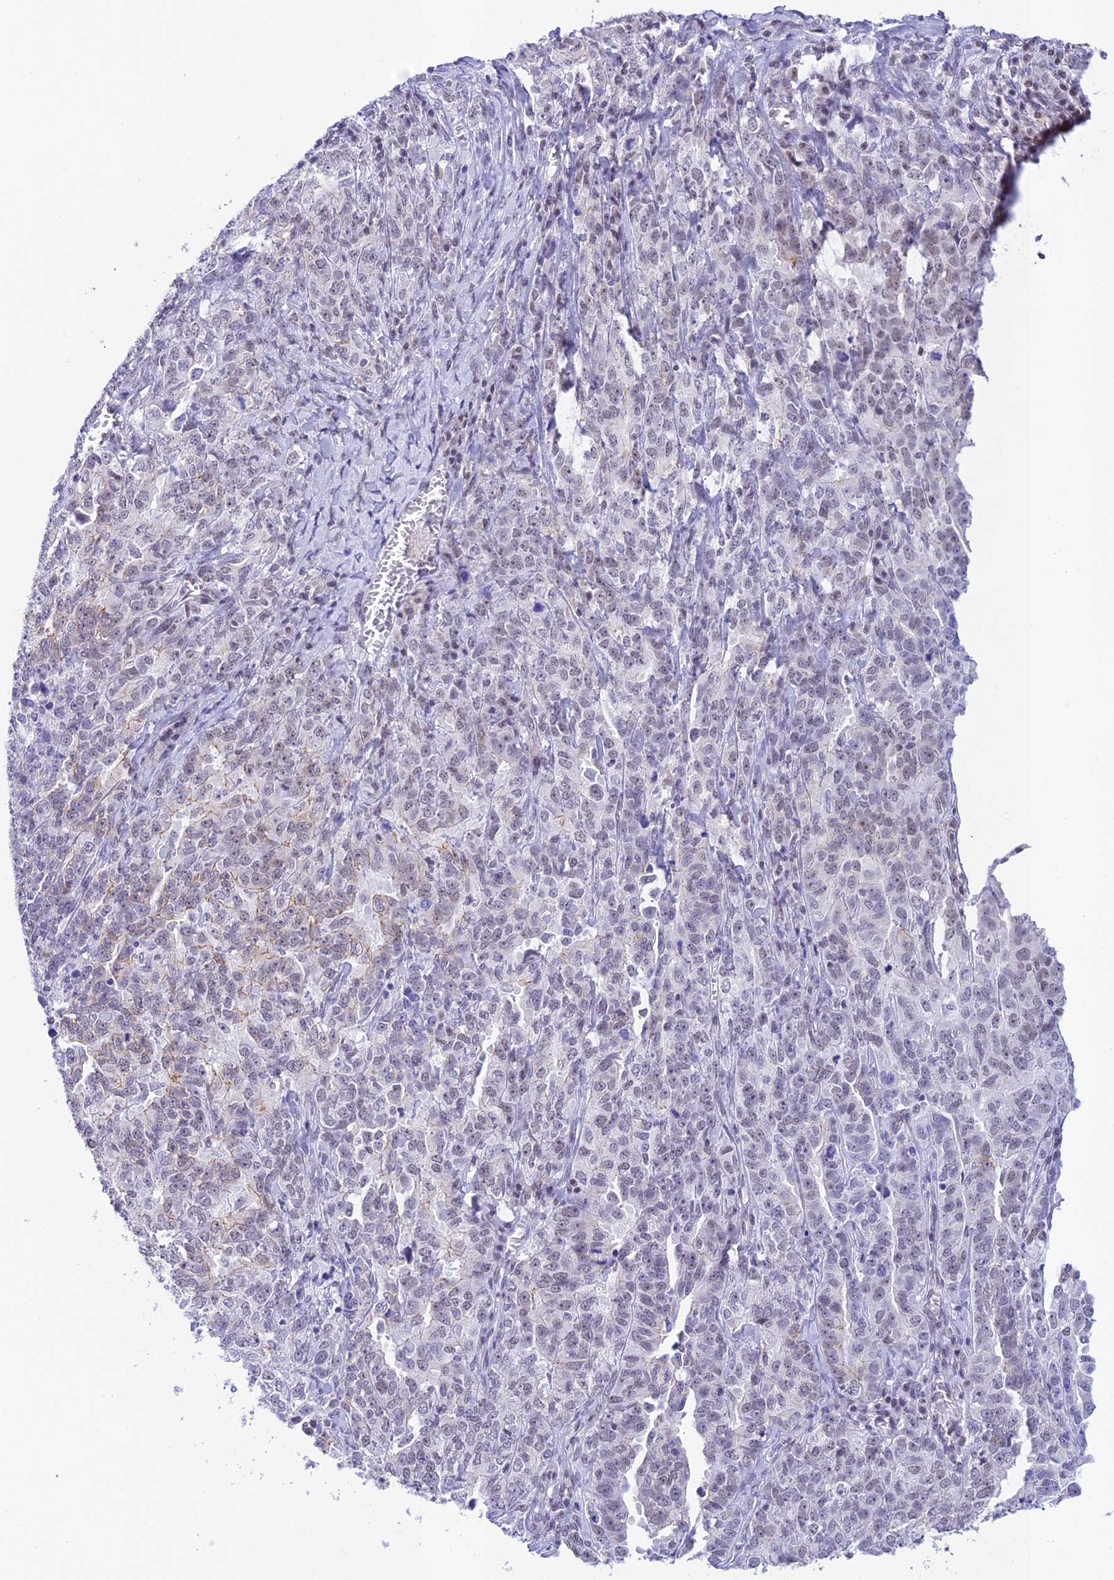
{"staining": {"intensity": "weak", "quantity": "<25%", "location": "cytoplasmic/membranous"}, "tissue": "ovarian cancer", "cell_type": "Tumor cells", "image_type": "cancer", "snomed": [{"axis": "morphology", "description": "Carcinoma, endometroid"}, {"axis": "topography", "description": "Ovary"}], "caption": "IHC histopathology image of neoplastic tissue: human ovarian cancer (endometroid carcinoma) stained with DAB reveals no significant protein positivity in tumor cells. (Stains: DAB immunohistochemistry with hematoxylin counter stain, Microscopy: brightfield microscopy at high magnification).", "gene": "THAP11", "patient": {"sex": "female", "age": 62}}